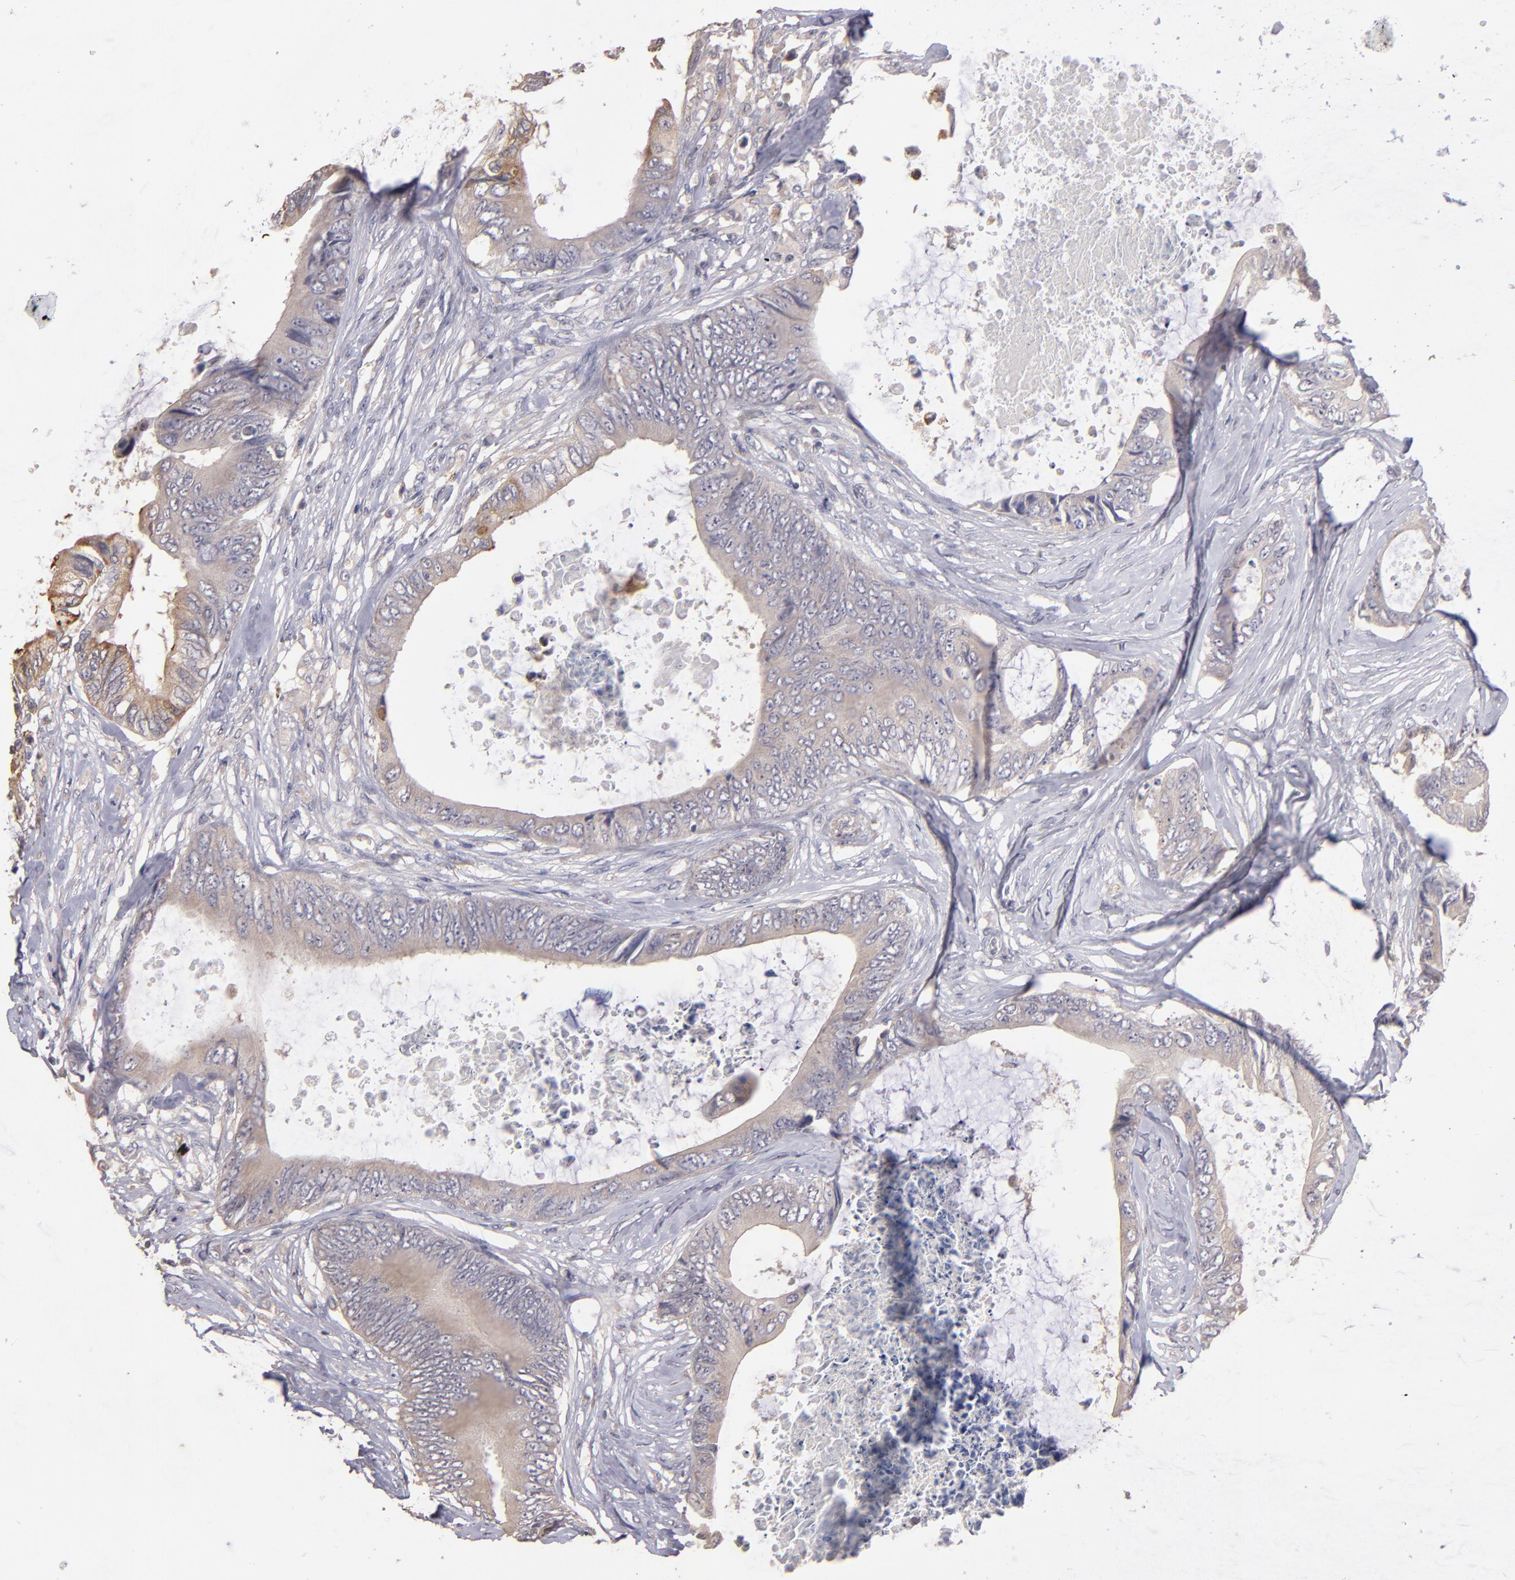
{"staining": {"intensity": "moderate", "quantity": "25%-75%", "location": "cytoplasmic/membranous"}, "tissue": "colorectal cancer", "cell_type": "Tumor cells", "image_type": "cancer", "snomed": [{"axis": "morphology", "description": "Normal tissue, NOS"}, {"axis": "morphology", "description": "Adenocarcinoma, NOS"}, {"axis": "topography", "description": "Rectum"}, {"axis": "topography", "description": "Peripheral nerve tissue"}], "caption": "This image demonstrates IHC staining of human adenocarcinoma (colorectal), with medium moderate cytoplasmic/membranous positivity in approximately 25%-75% of tumor cells.", "gene": "GNAZ", "patient": {"sex": "female", "age": 77}}